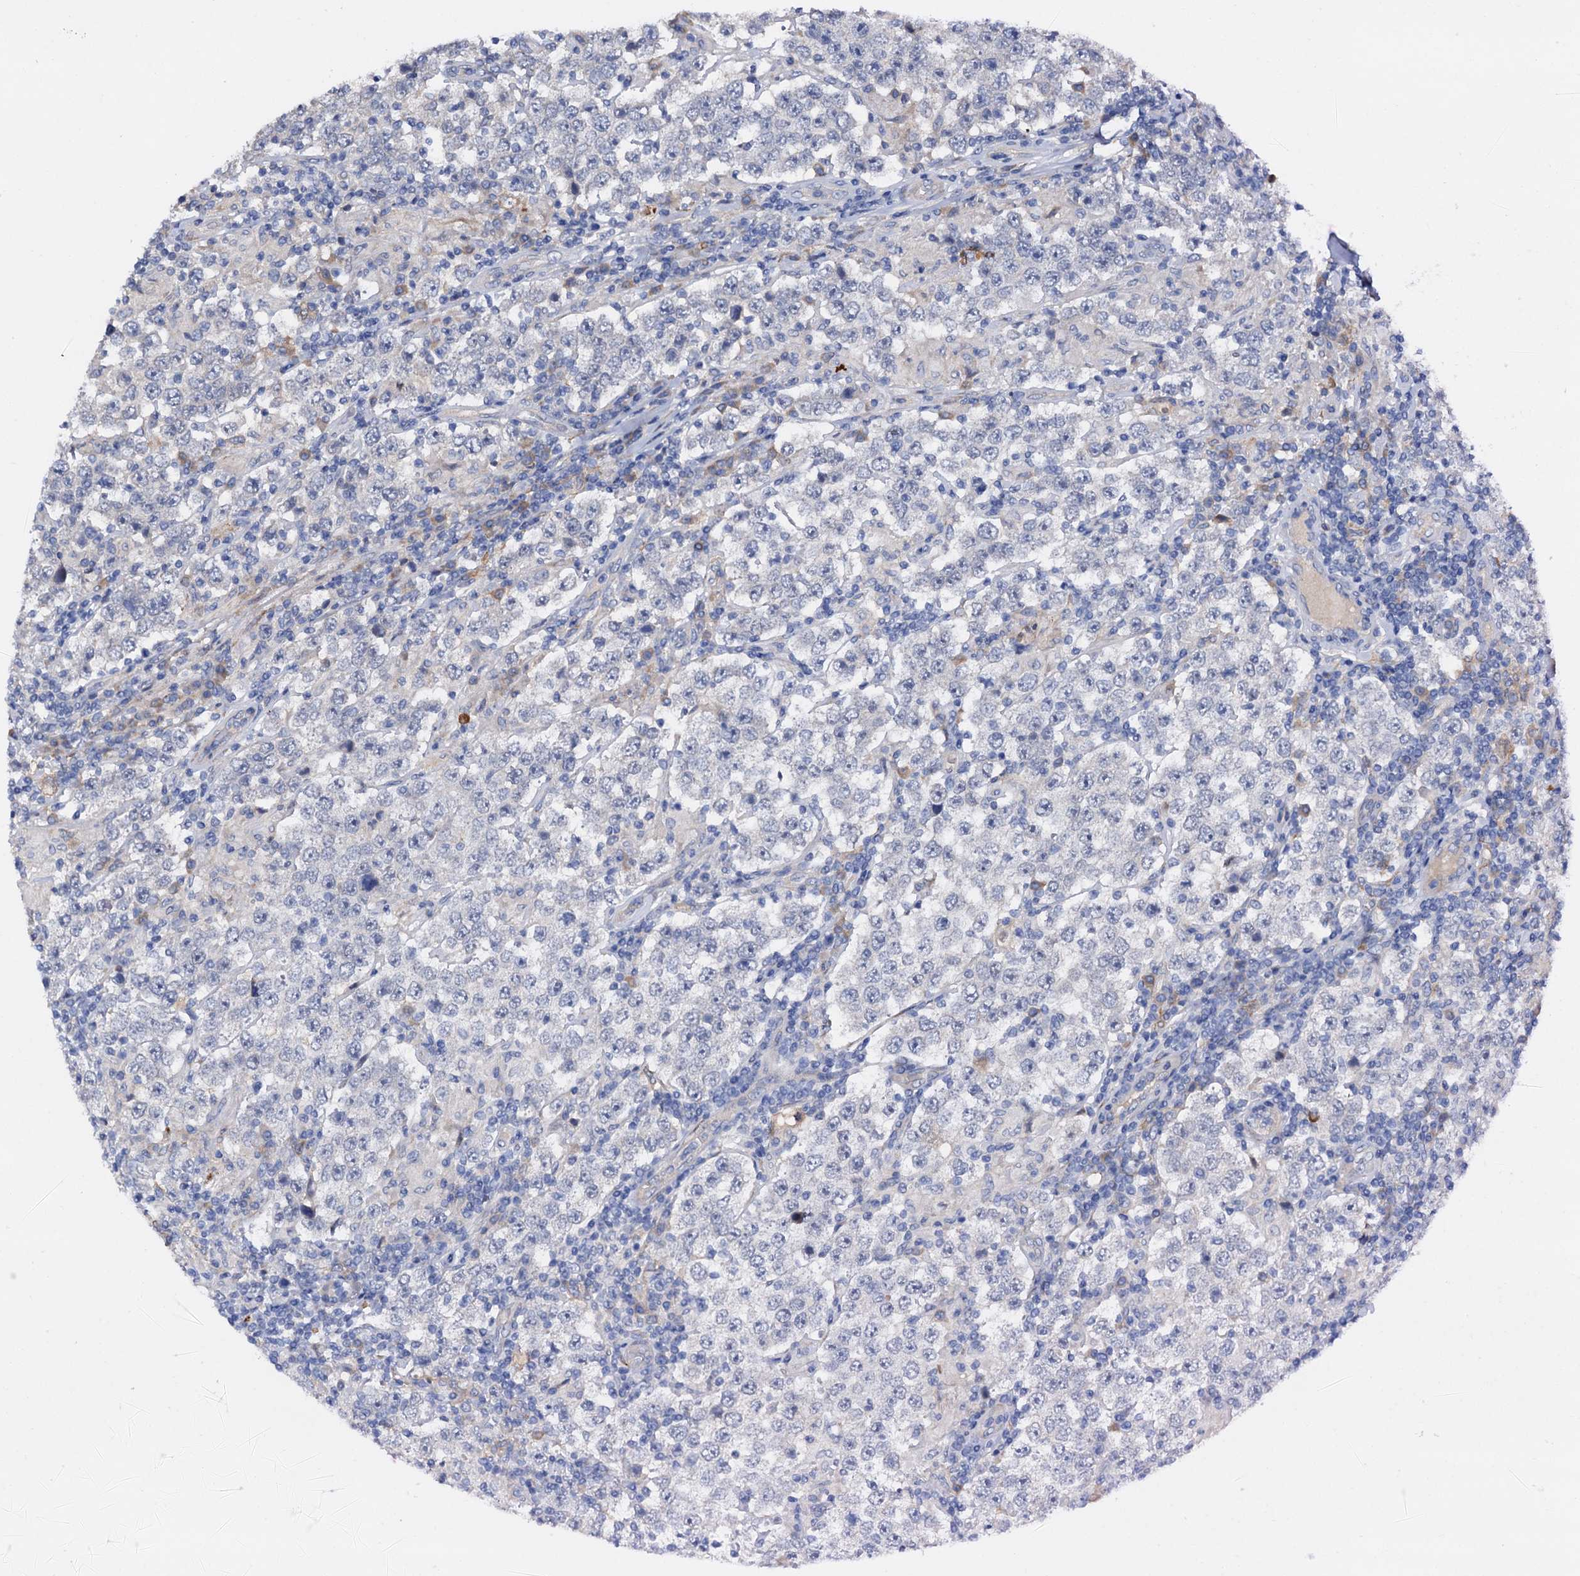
{"staining": {"intensity": "negative", "quantity": "none", "location": "none"}, "tissue": "testis cancer", "cell_type": "Tumor cells", "image_type": "cancer", "snomed": [{"axis": "morphology", "description": "Normal tissue, NOS"}, {"axis": "morphology", "description": "Urothelial carcinoma, High grade"}, {"axis": "morphology", "description": "Seminoma, NOS"}, {"axis": "morphology", "description": "Carcinoma, Embryonal, NOS"}, {"axis": "topography", "description": "Urinary bladder"}, {"axis": "topography", "description": "Testis"}], "caption": "There is no significant expression in tumor cells of testis cancer (urothelial carcinoma (high-grade)). Nuclei are stained in blue.", "gene": "RASSF9", "patient": {"sex": "male", "age": 41}}